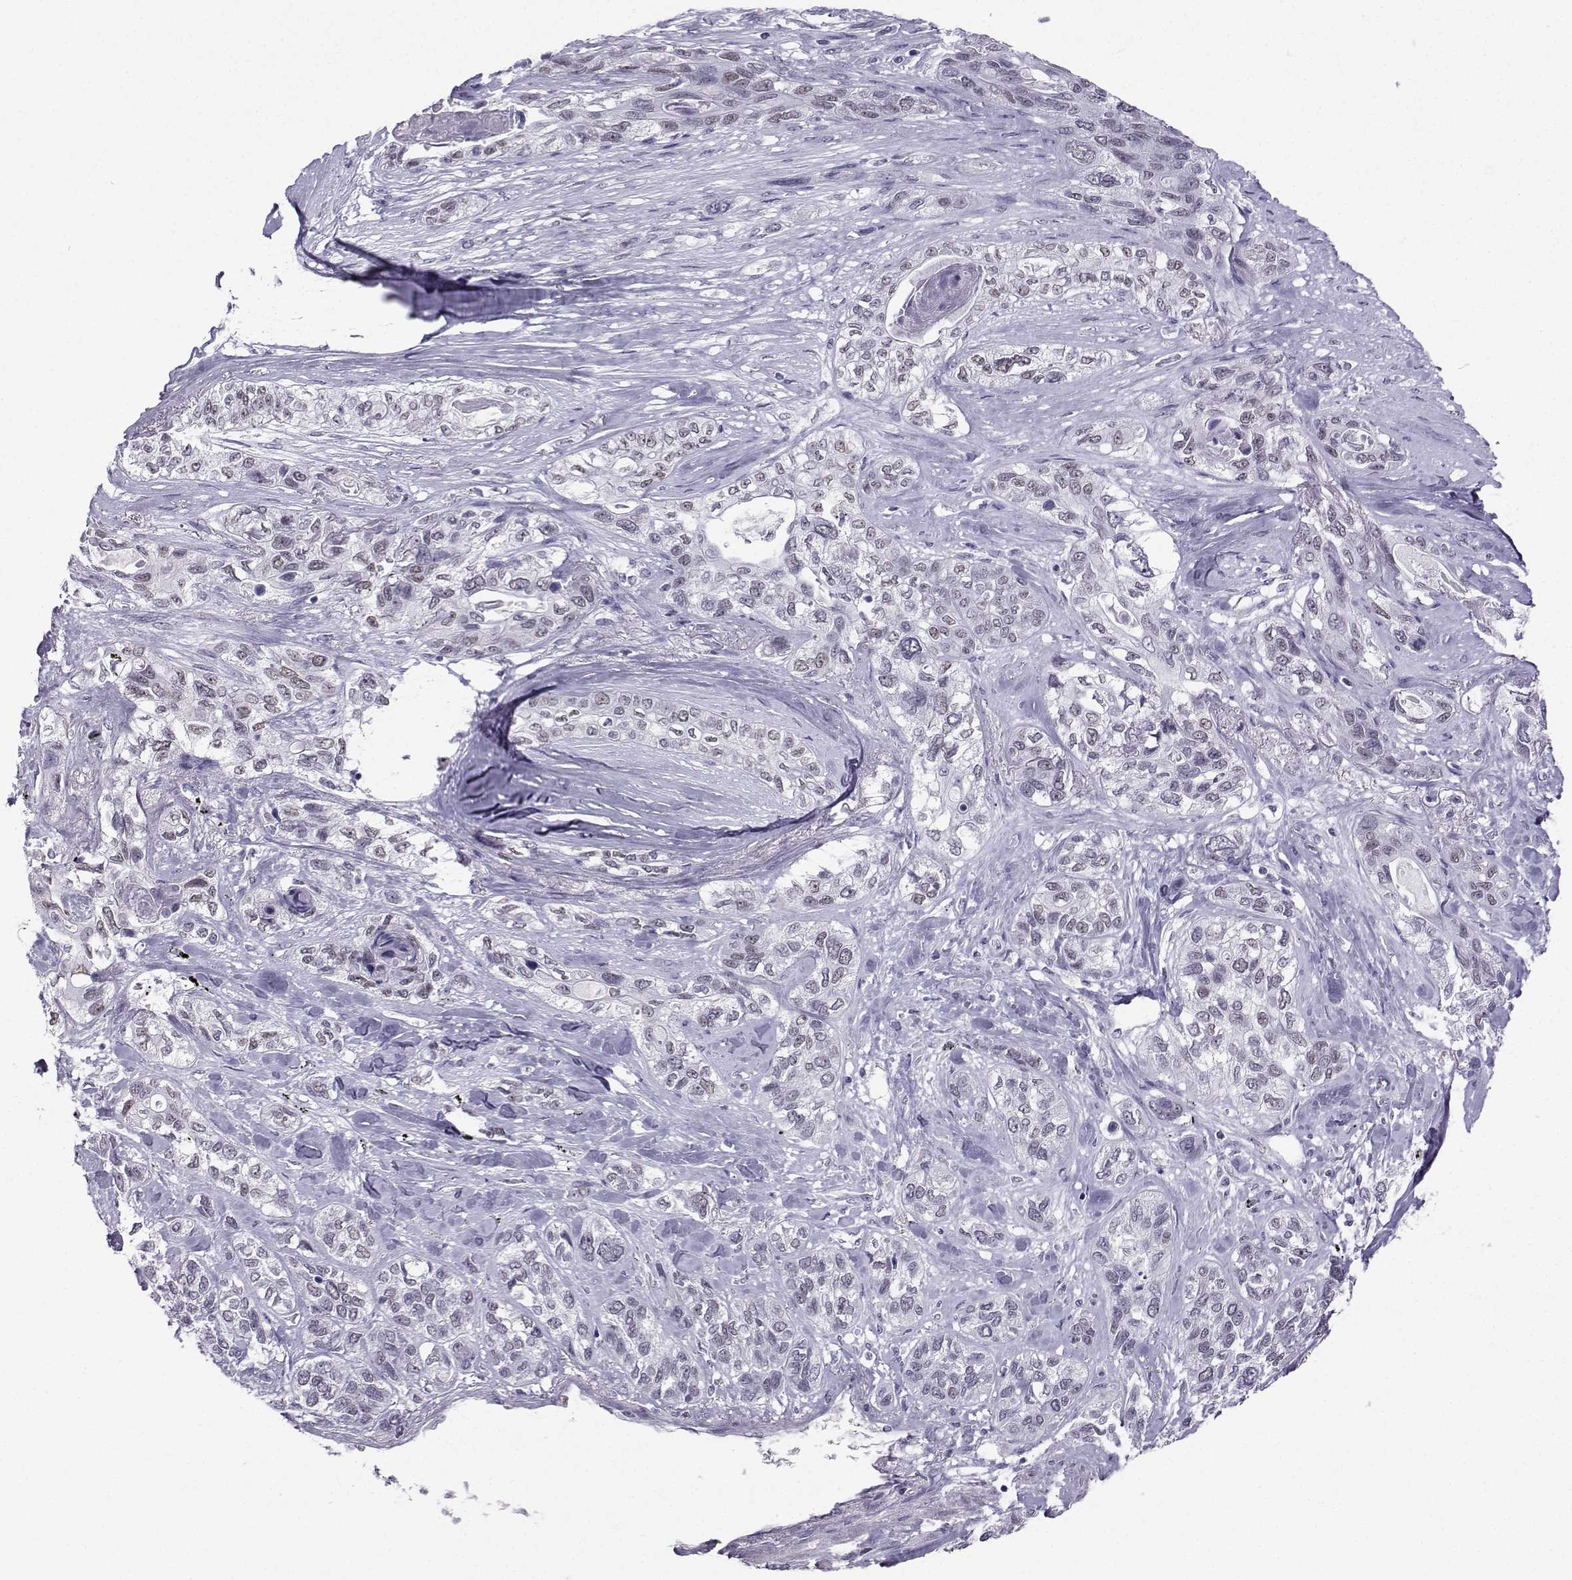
{"staining": {"intensity": "negative", "quantity": "none", "location": "none"}, "tissue": "lung cancer", "cell_type": "Tumor cells", "image_type": "cancer", "snomed": [{"axis": "morphology", "description": "Squamous cell carcinoma, NOS"}, {"axis": "topography", "description": "Lung"}], "caption": "Squamous cell carcinoma (lung) was stained to show a protein in brown. There is no significant staining in tumor cells. Brightfield microscopy of IHC stained with DAB (brown) and hematoxylin (blue), captured at high magnification.", "gene": "TEDC2", "patient": {"sex": "female", "age": 70}}